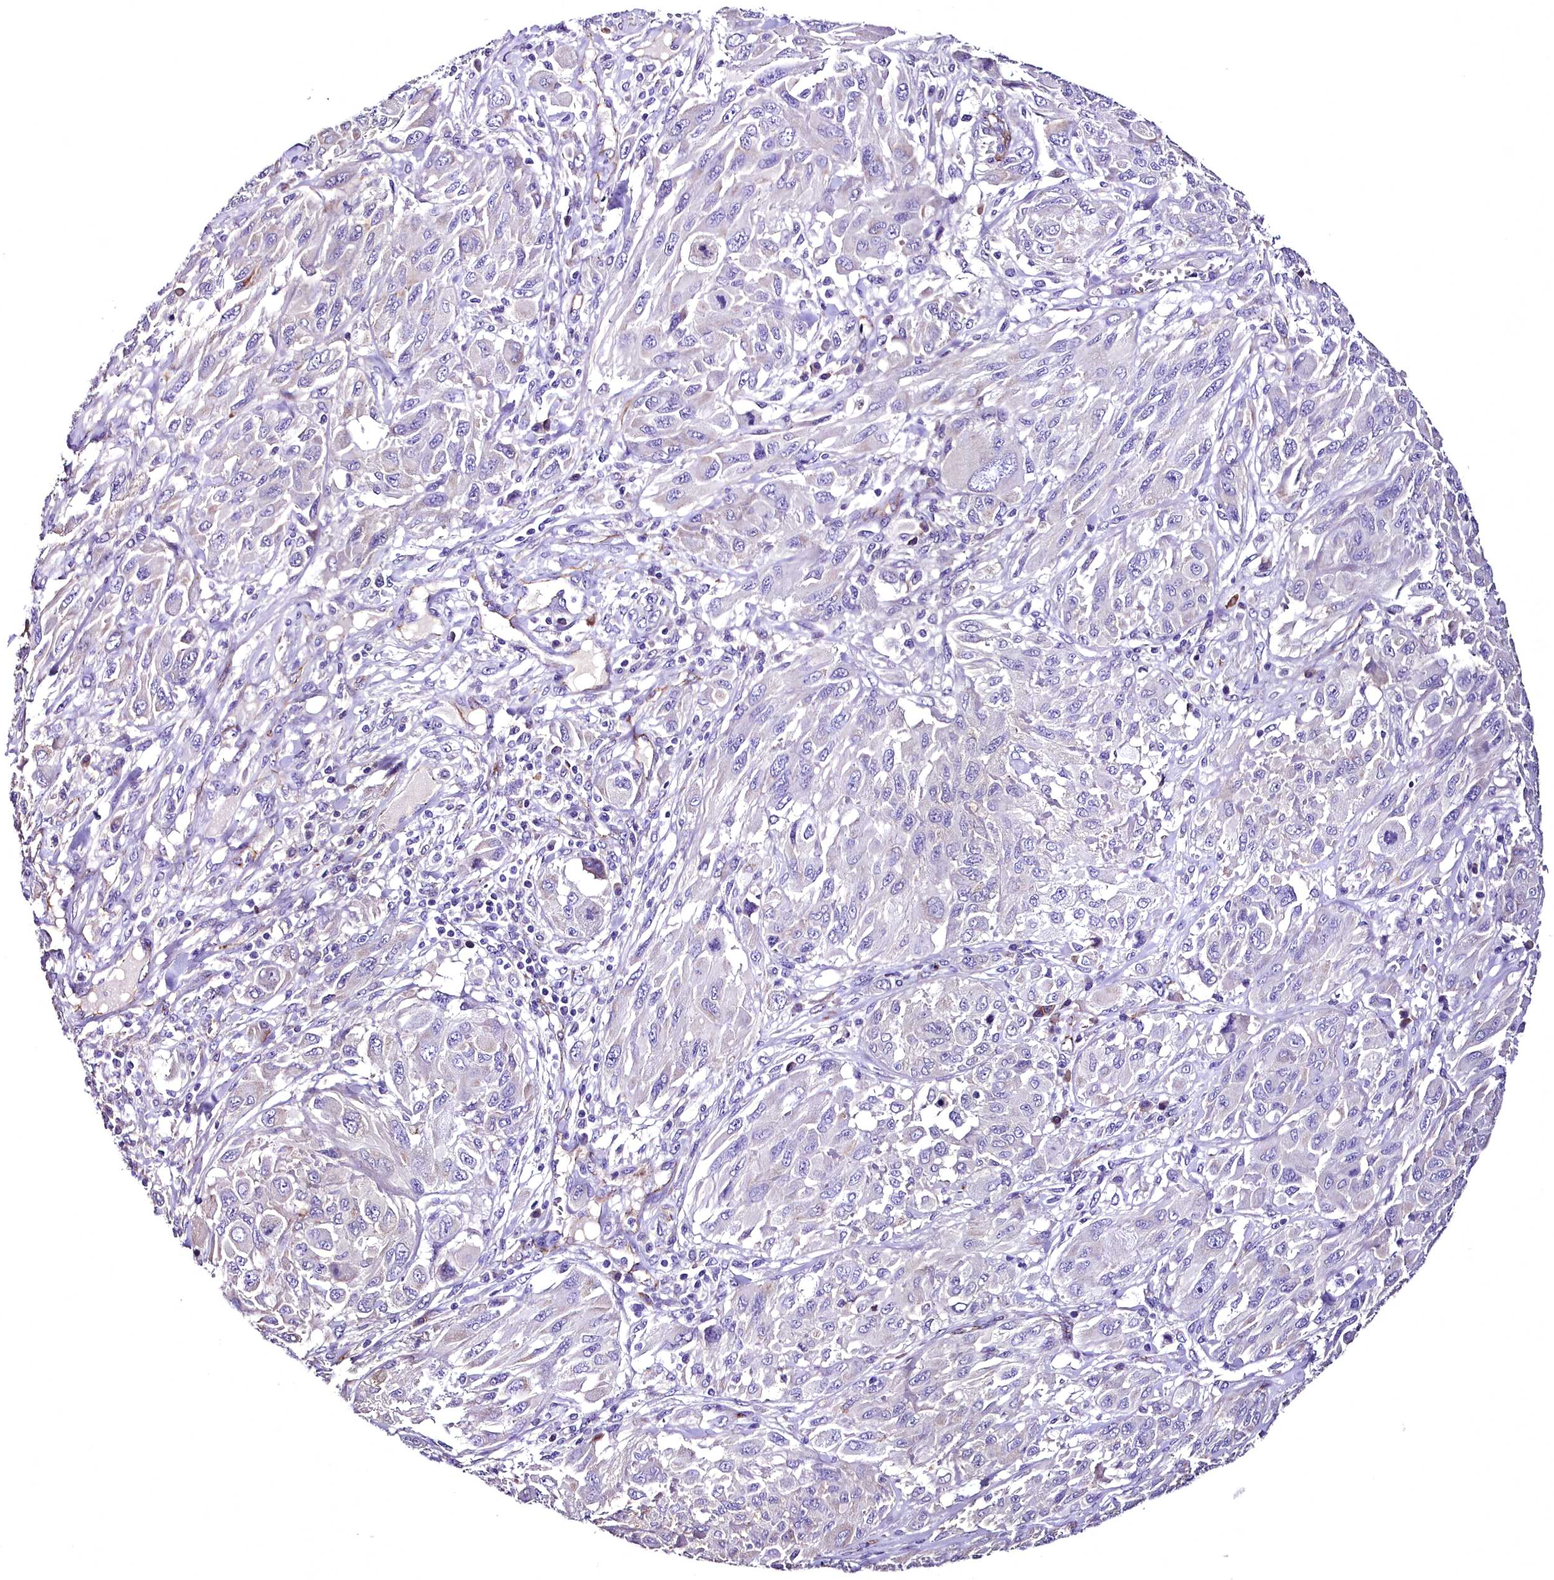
{"staining": {"intensity": "negative", "quantity": "none", "location": "none"}, "tissue": "melanoma", "cell_type": "Tumor cells", "image_type": "cancer", "snomed": [{"axis": "morphology", "description": "Malignant melanoma, NOS"}, {"axis": "topography", "description": "Skin"}], "caption": "Immunohistochemistry (IHC) of human malignant melanoma demonstrates no positivity in tumor cells.", "gene": "MS4A18", "patient": {"sex": "female", "age": 91}}